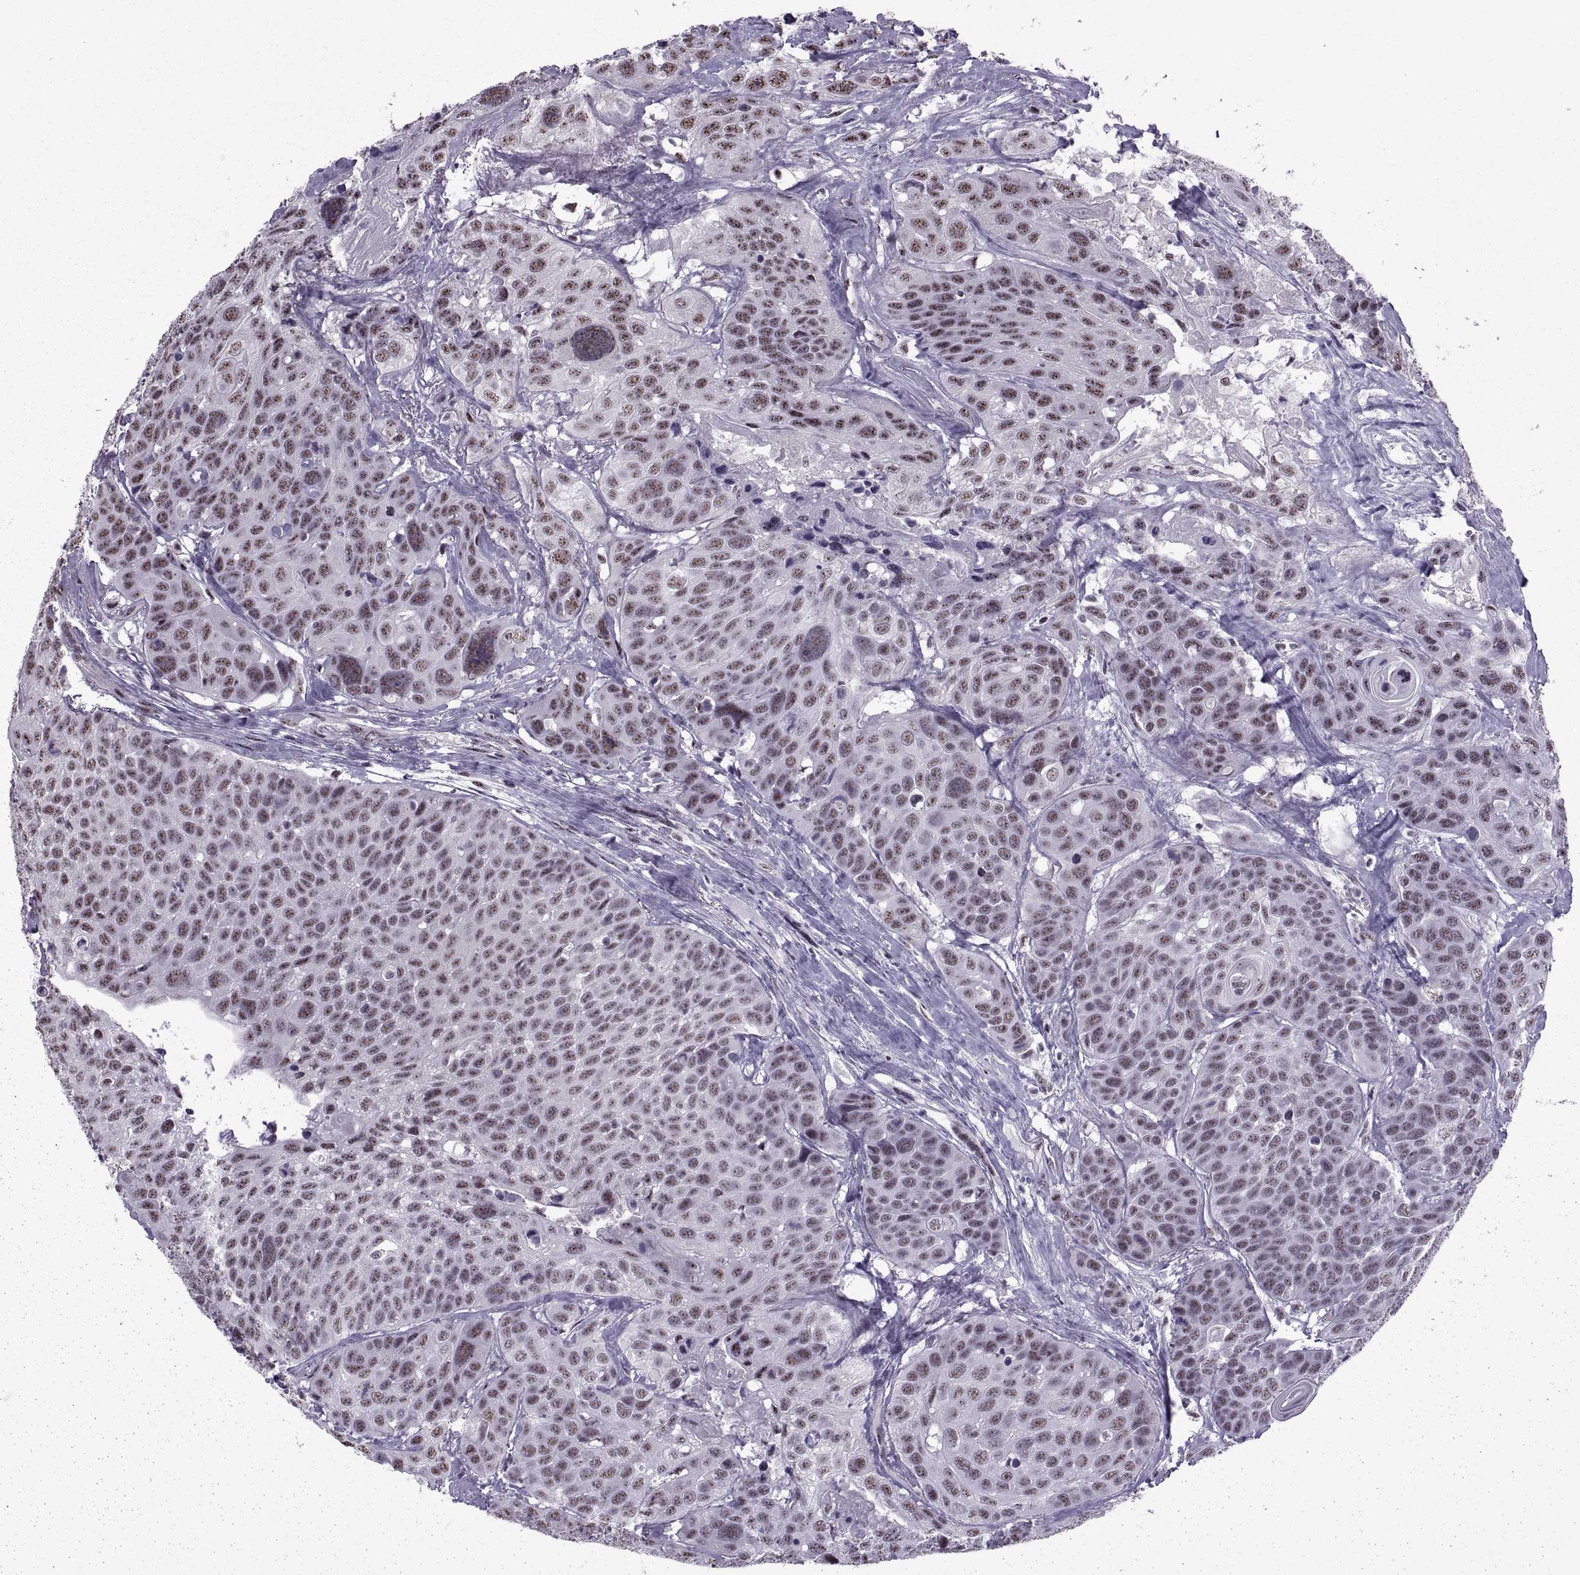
{"staining": {"intensity": "weak", "quantity": ">75%", "location": "nuclear"}, "tissue": "head and neck cancer", "cell_type": "Tumor cells", "image_type": "cancer", "snomed": [{"axis": "morphology", "description": "Squamous cell carcinoma, NOS"}, {"axis": "topography", "description": "Oral tissue"}, {"axis": "topography", "description": "Head-Neck"}], "caption": "Immunohistochemistry (IHC) micrograph of human squamous cell carcinoma (head and neck) stained for a protein (brown), which reveals low levels of weak nuclear positivity in about >75% of tumor cells.", "gene": "MAGEA4", "patient": {"sex": "male", "age": 56}}